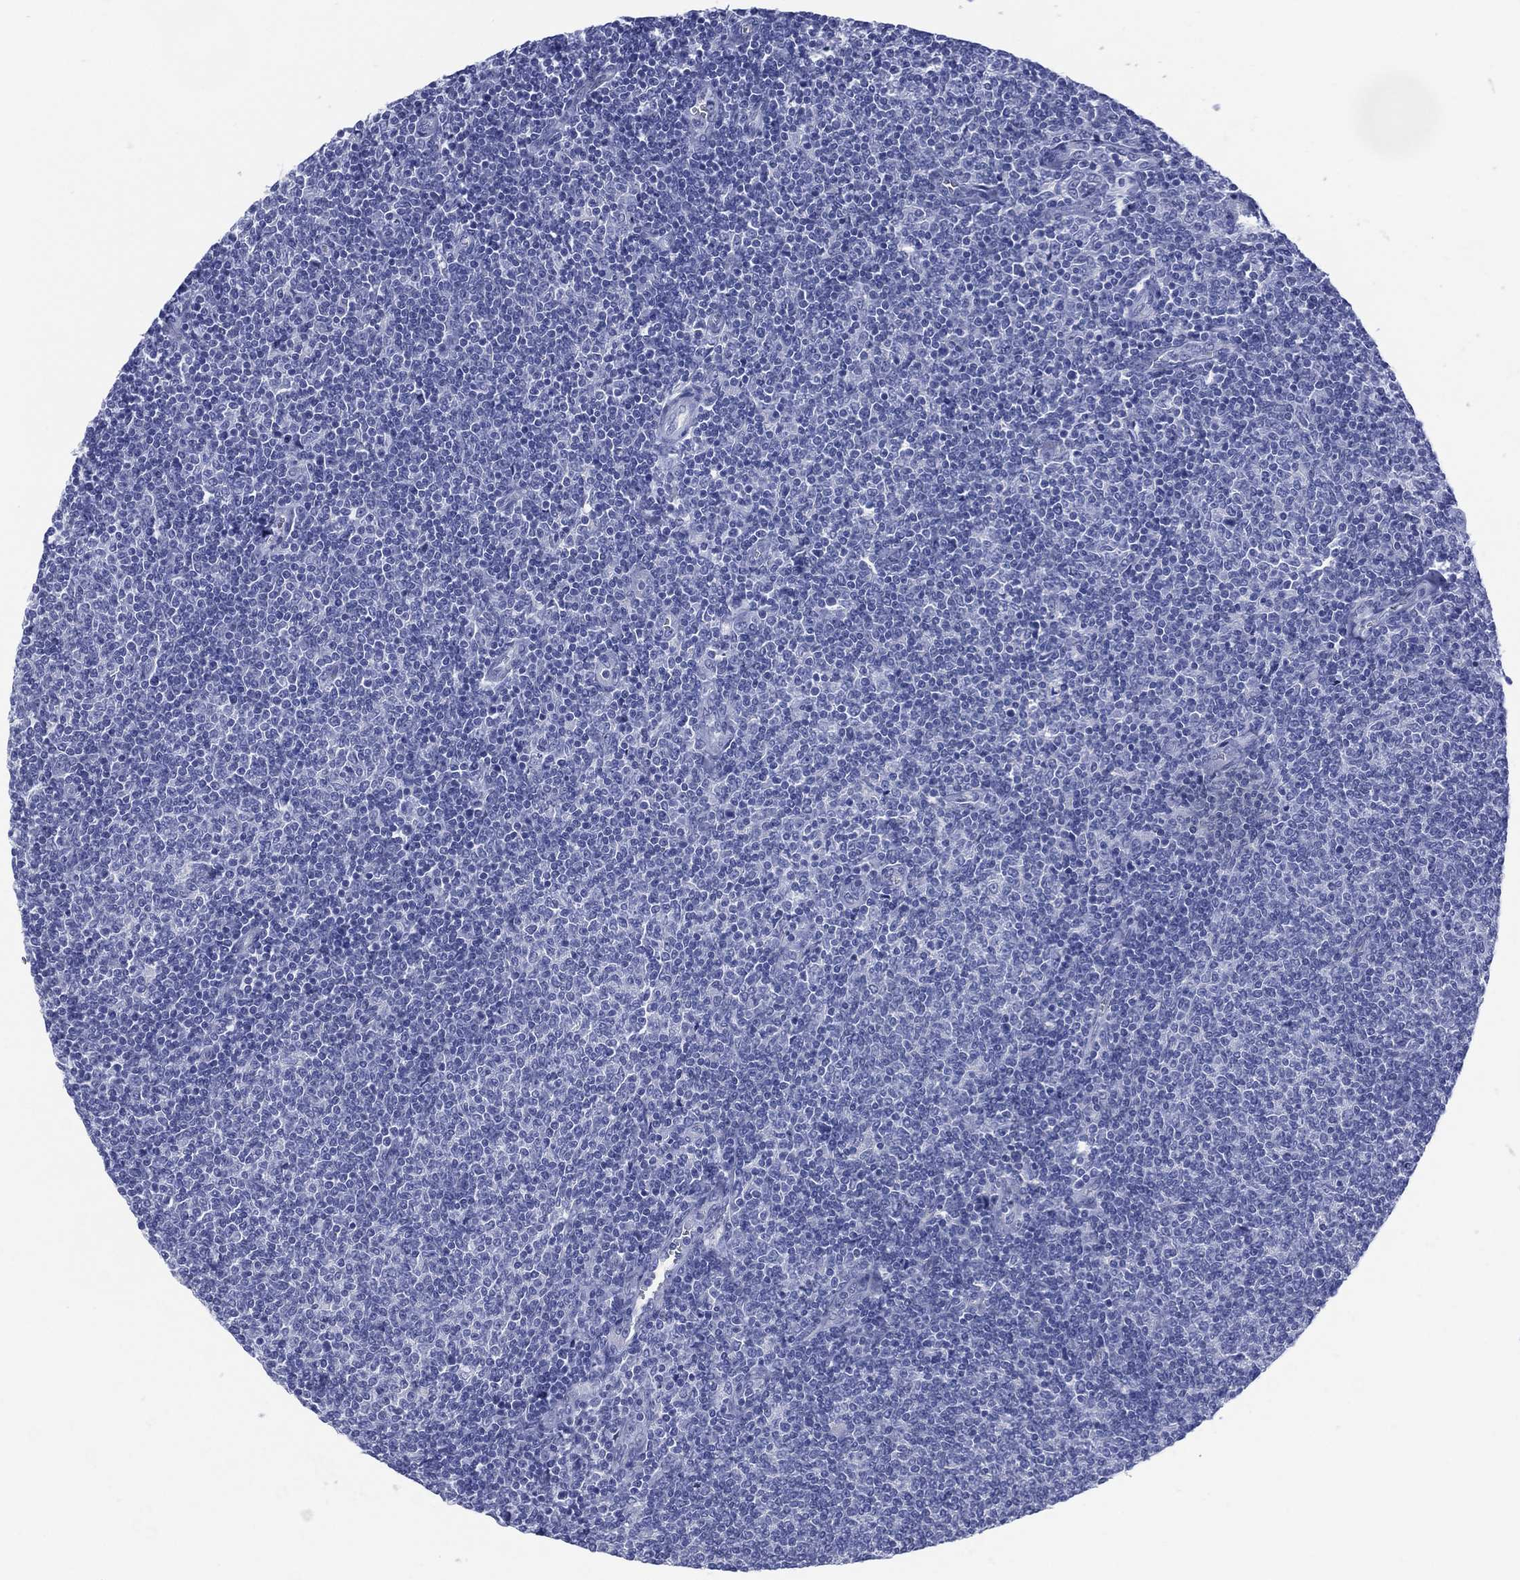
{"staining": {"intensity": "negative", "quantity": "none", "location": "none"}, "tissue": "lymphoma", "cell_type": "Tumor cells", "image_type": "cancer", "snomed": [{"axis": "morphology", "description": "Malignant lymphoma, non-Hodgkin's type, Low grade"}, {"axis": "topography", "description": "Lymph node"}], "caption": "Low-grade malignant lymphoma, non-Hodgkin's type was stained to show a protein in brown. There is no significant expression in tumor cells.", "gene": "LRRD1", "patient": {"sex": "male", "age": 52}}